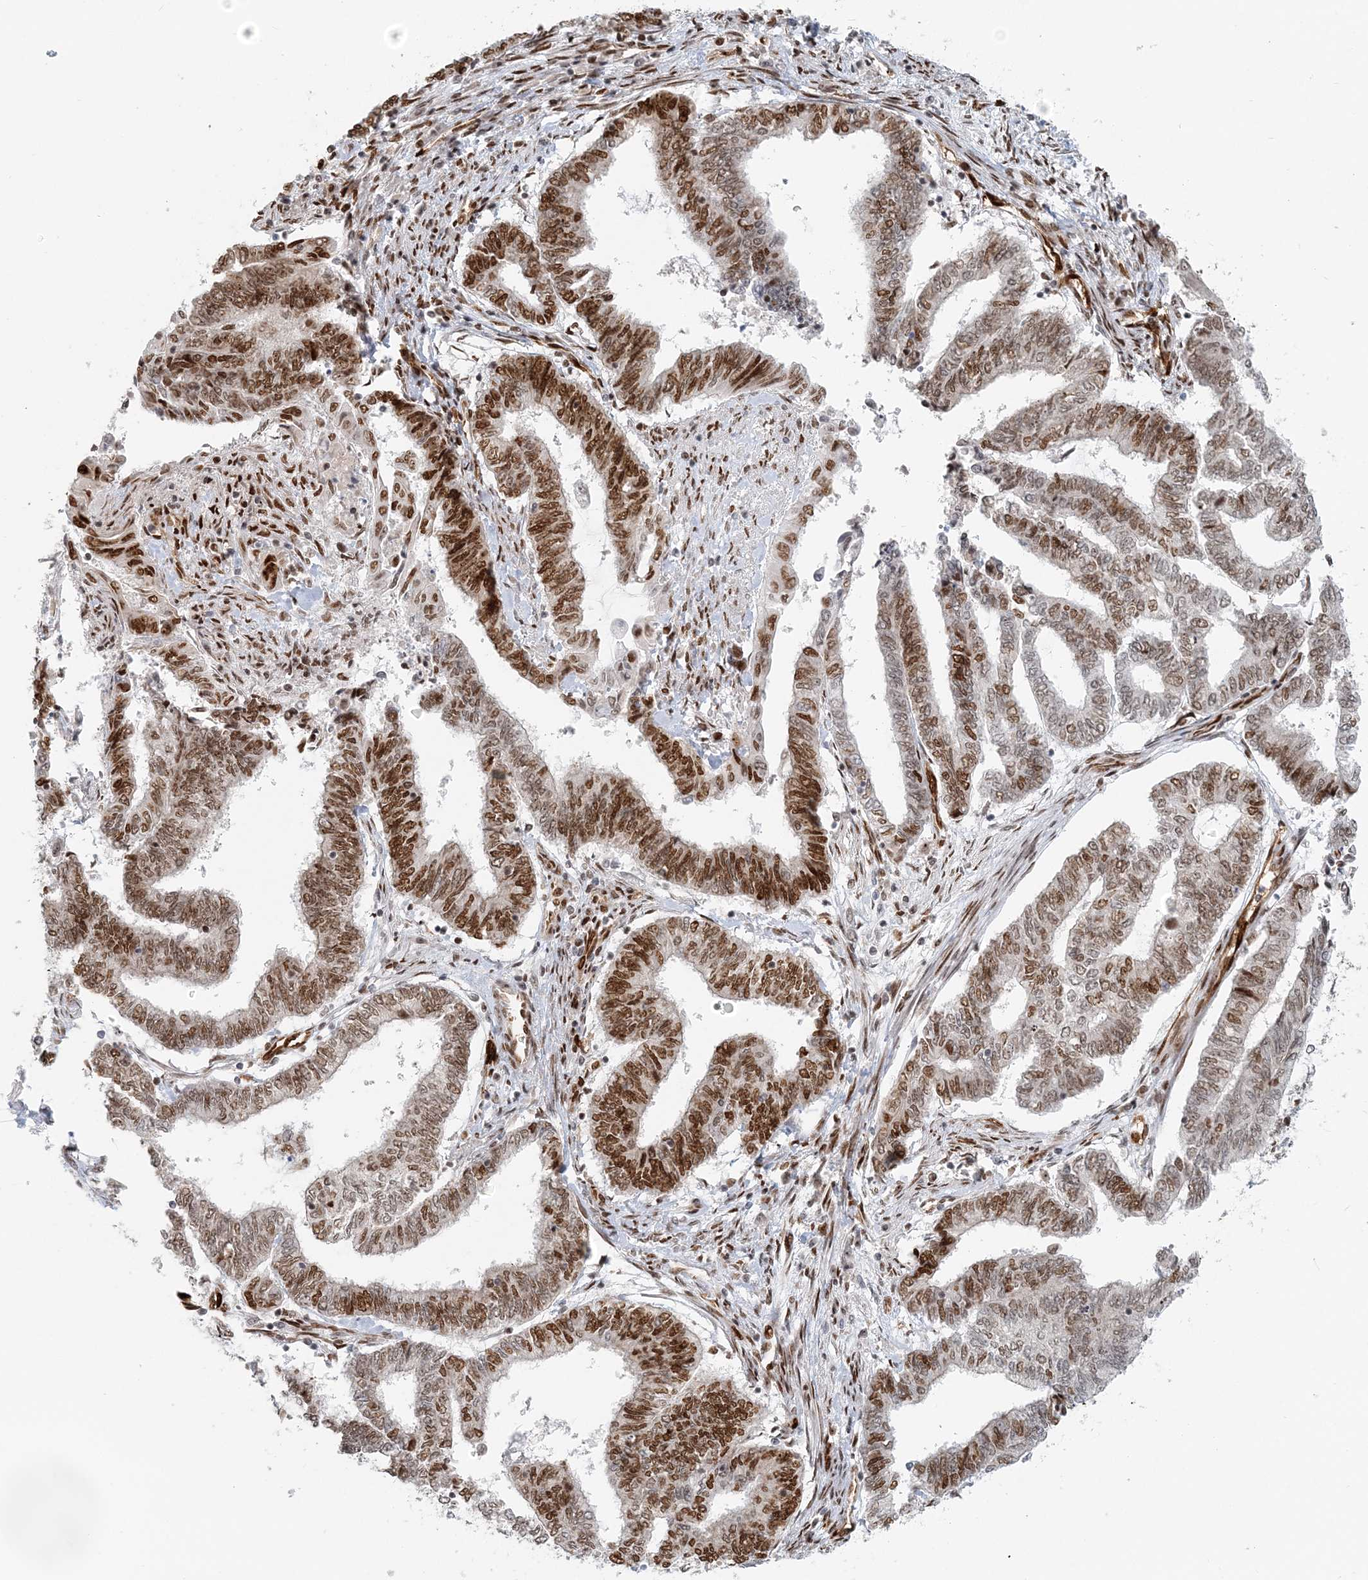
{"staining": {"intensity": "strong", "quantity": ">75%", "location": "nuclear"}, "tissue": "endometrial cancer", "cell_type": "Tumor cells", "image_type": "cancer", "snomed": [{"axis": "morphology", "description": "Adenocarcinoma, NOS"}, {"axis": "topography", "description": "Uterus"}, {"axis": "topography", "description": "Endometrium"}], "caption": "Adenocarcinoma (endometrial) was stained to show a protein in brown. There is high levels of strong nuclear positivity in about >75% of tumor cells.", "gene": "BAZ1B", "patient": {"sex": "female", "age": 70}}